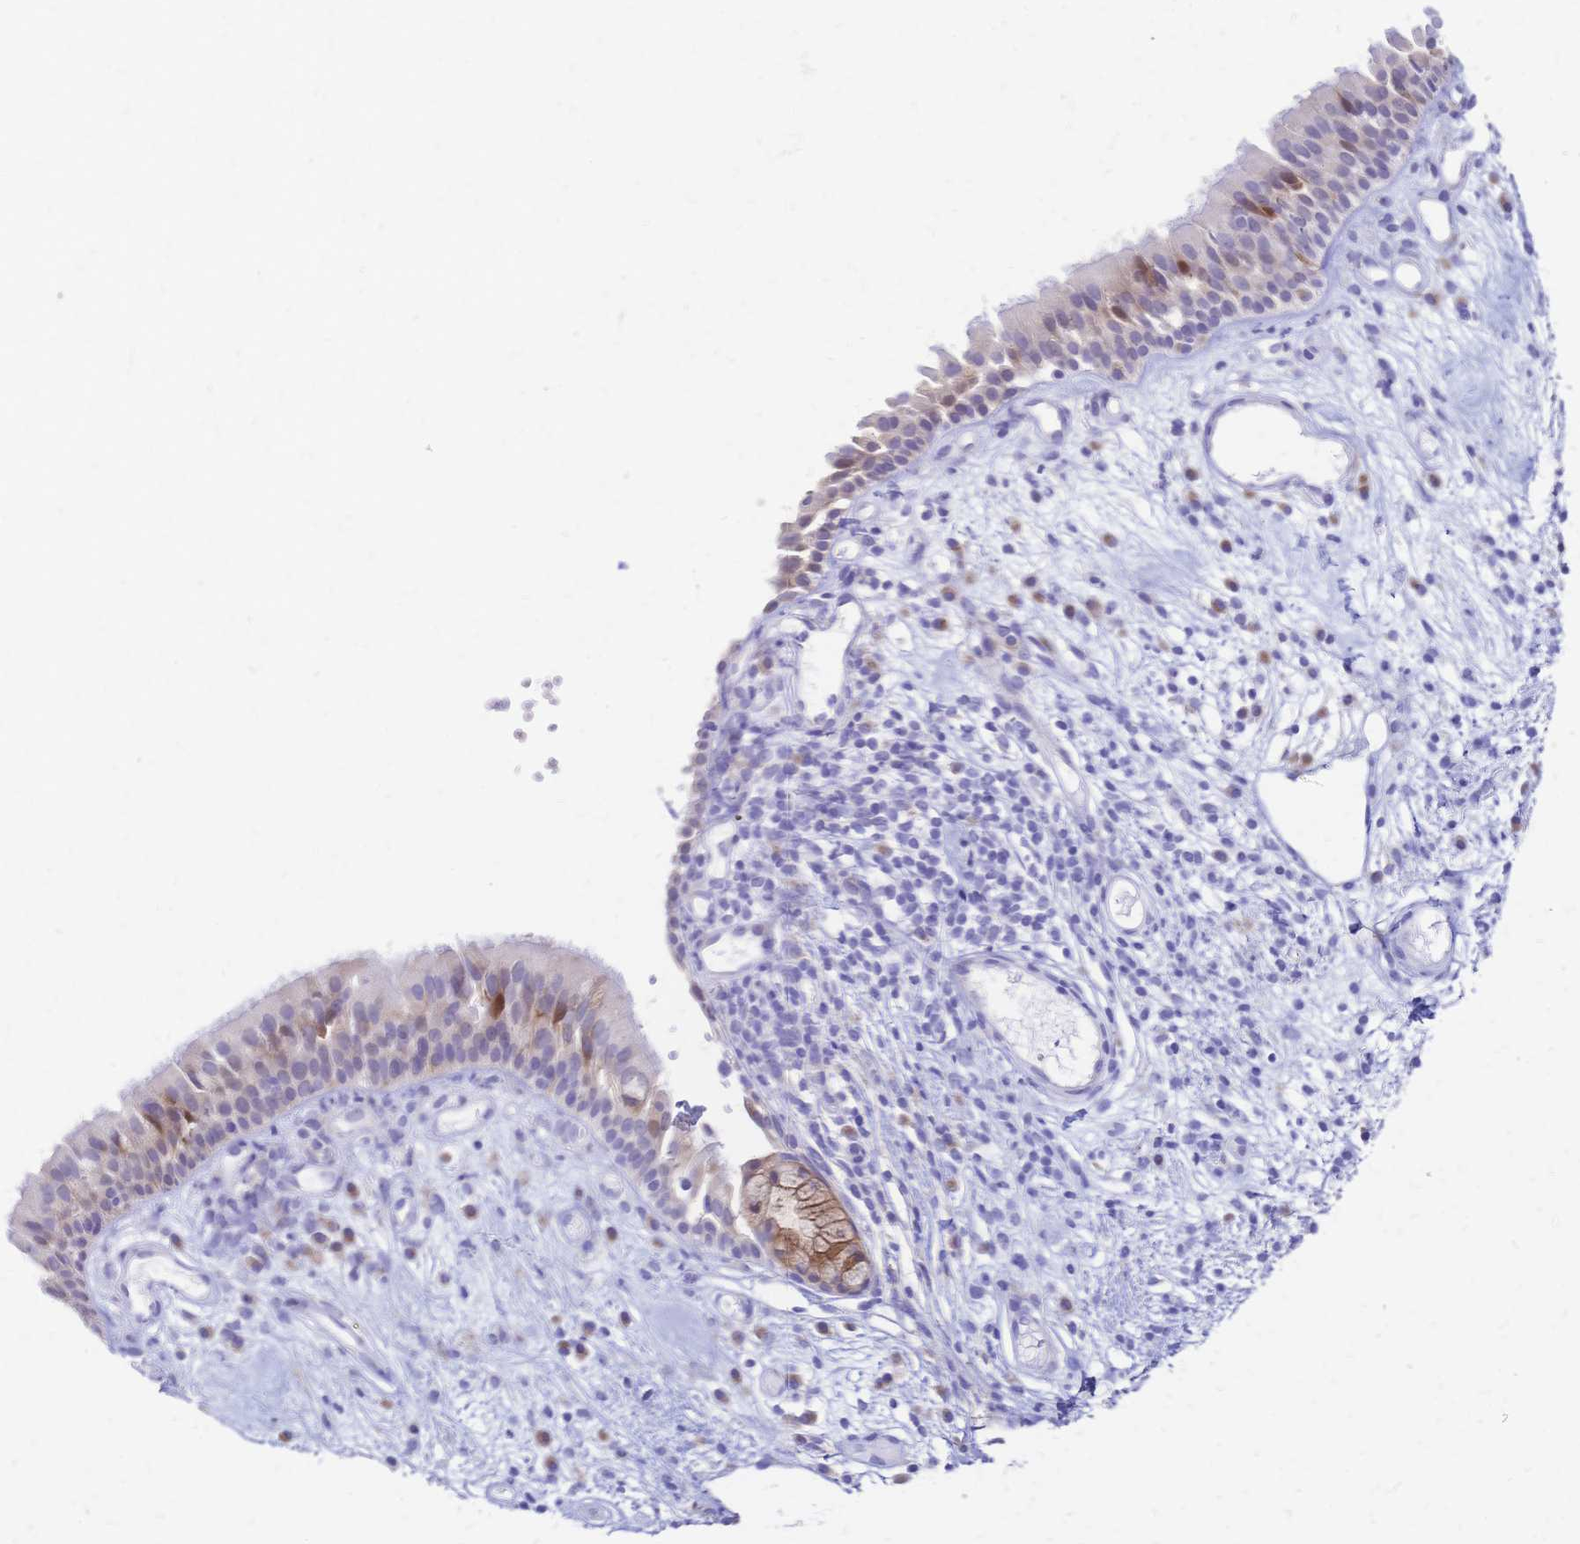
{"staining": {"intensity": "negative", "quantity": "none", "location": "none"}, "tissue": "nasopharynx", "cell_type": "Respiratory epithelial cells", "image_type": "normal", "snomed": [{"axis": "morphology", "description": "Normal tissue, NOS"}, {"axis": "morphology", "description": "Inflammation, NOS"}, {"axis": "topography", "description": "Nasopharynx"}], "caption": "This is a image of immunohistochemistry (IHC) staining of benign nasopharynx, which shows no staining in respiratory epithelial cells.", "gene": "GRB7", "patient": {"sex": "male", "age": 54}}